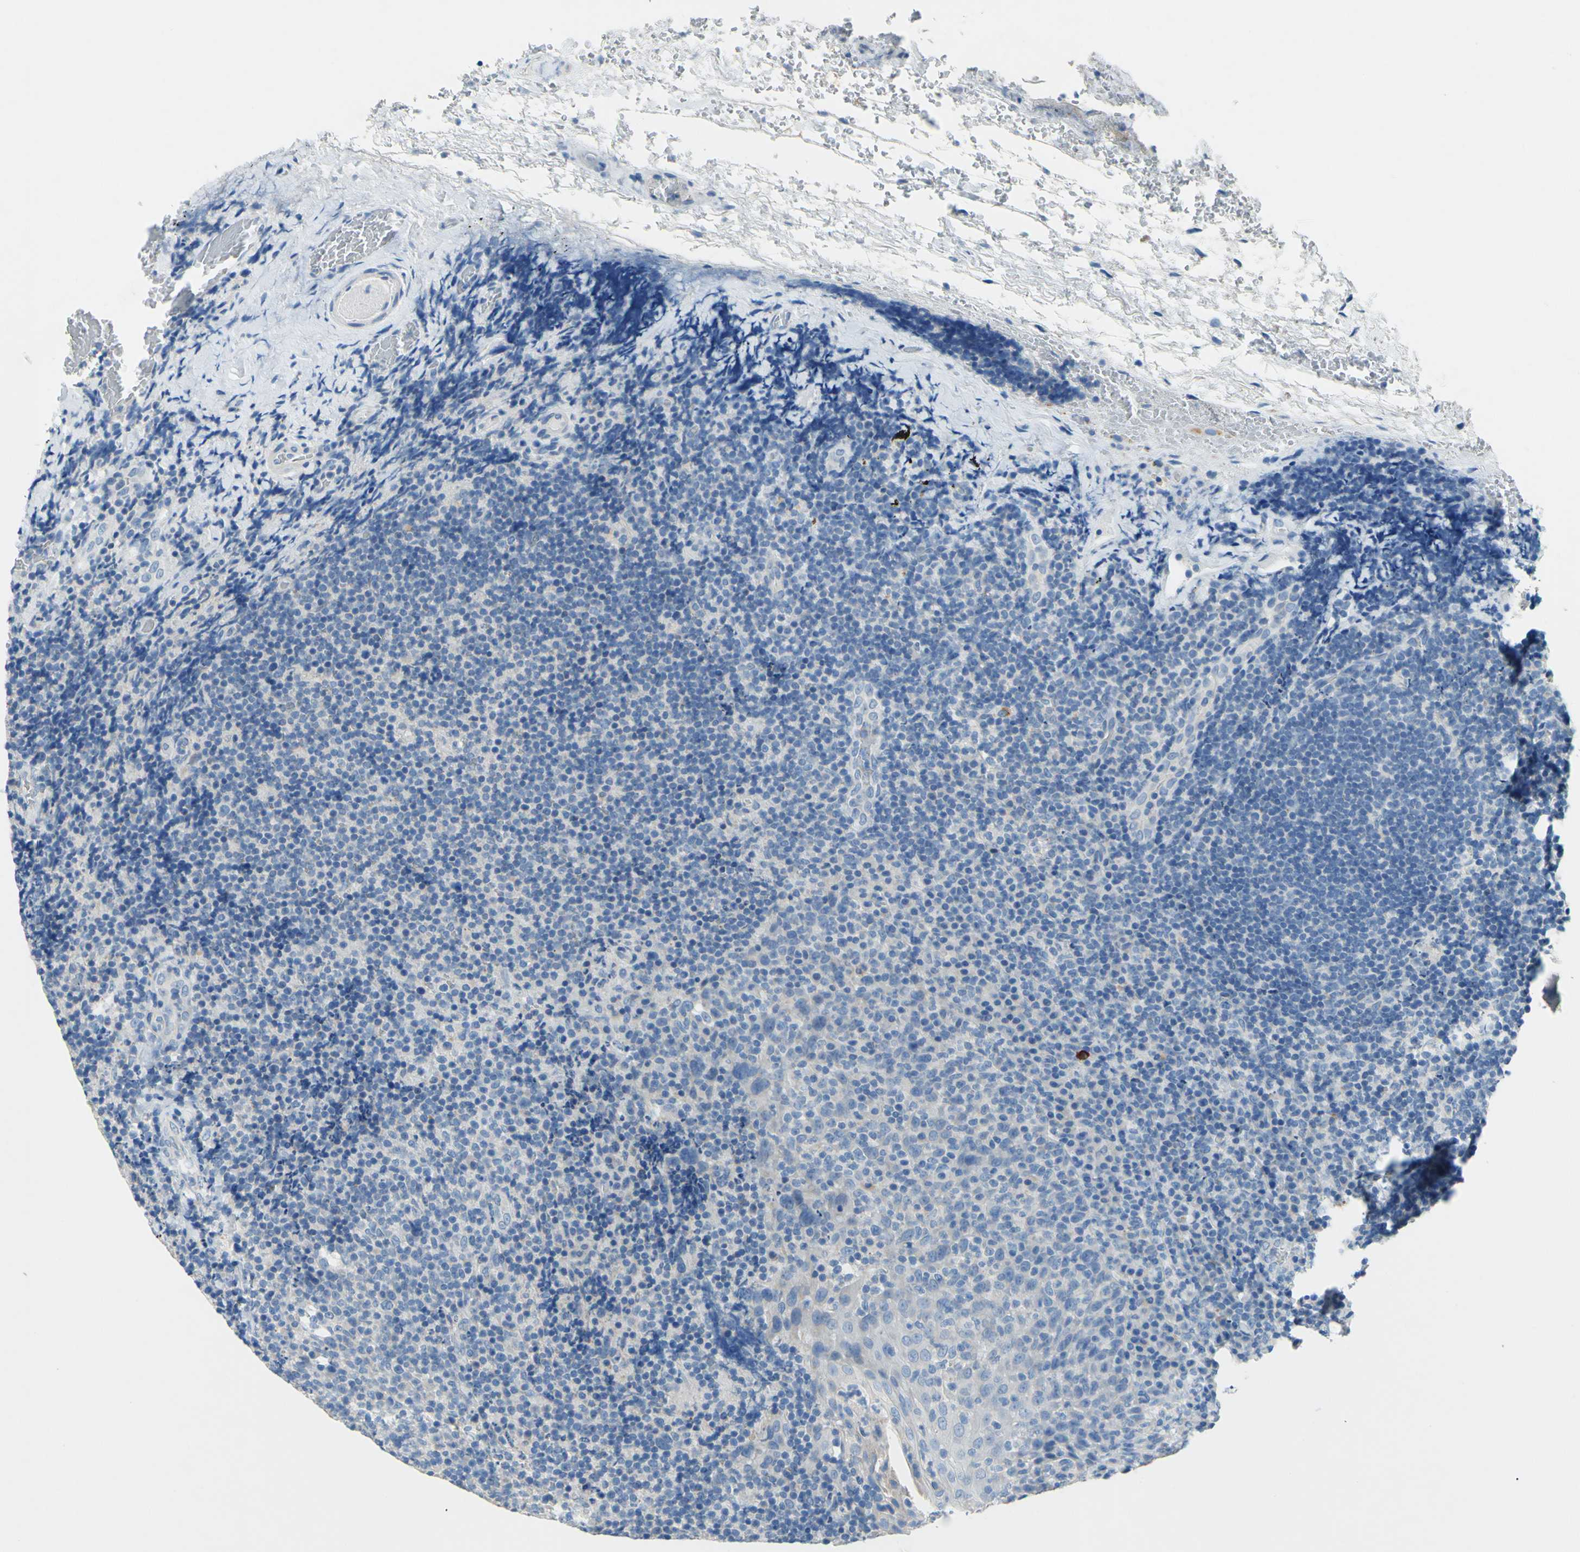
{"staining": {"intensity": "negative", "quantity": "none", "location": "none"}, "tissue": "lymphoma", "cell_type": "Tumor cells", "image_type": "cancer", "snomed": [{"axis": "morphology", "description": "Malignant lymphoma, non-Hodgkin's type, High grade"}, {"axis": "topography", "description": "Tonsil"}], "caption": "Tumor cells are negative for brown protein staining in high-grade malignant lymphoma, non-Hodgkin's type. Brightfield microscopy of IHC stained with DAB (brown) and hematoxylin (blue), captured at high magnification.", "gene": "CDH10", "patient": {"sex": "female", "age": 36}}